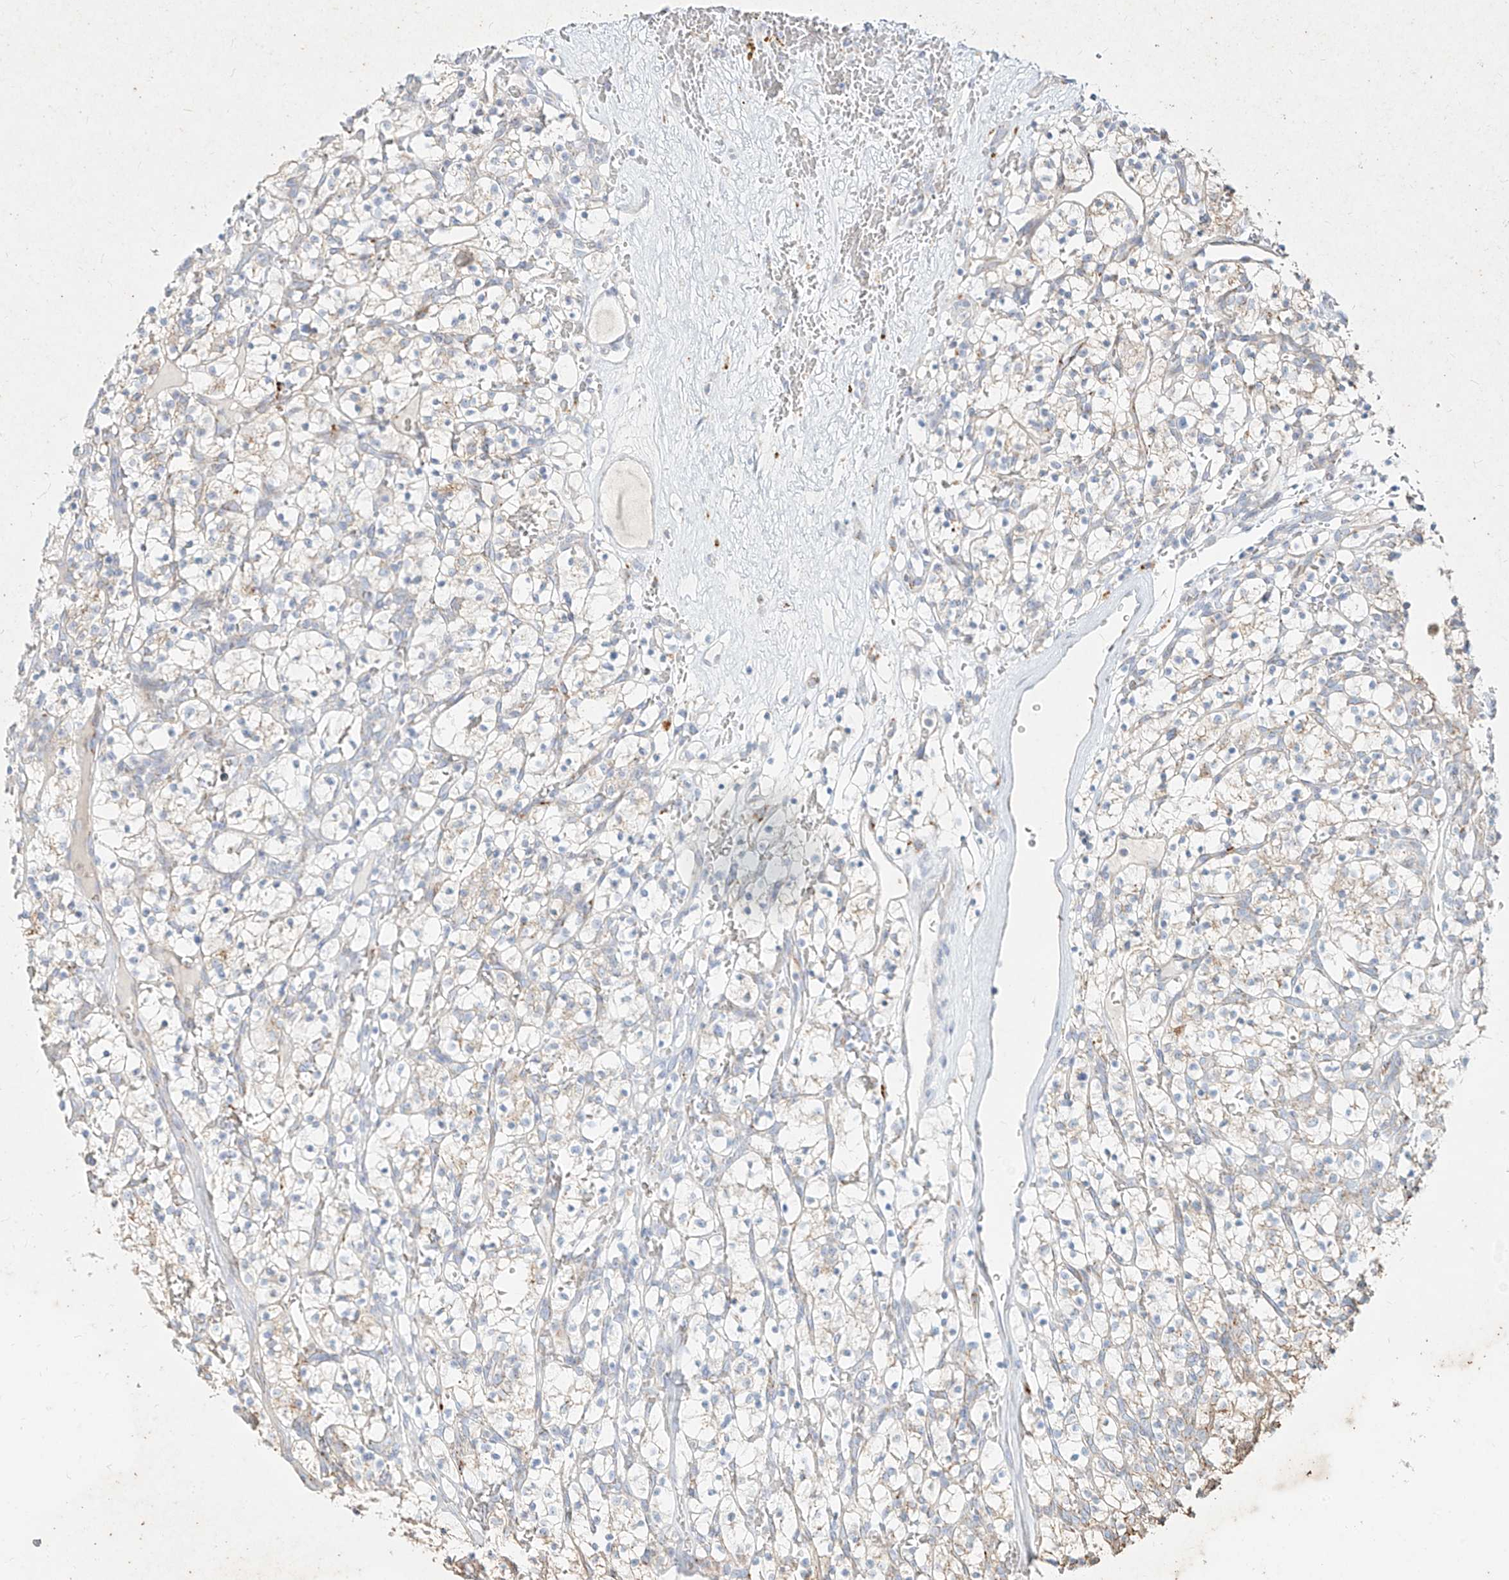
{"staining": {"intensity": "moderate", "quantity": "<25%", "location": "cytoplasmic/membranous"}, "tissue": "renal cancer", "cell_type": "Tumor cells", "image_type": "cancer", "snomed": [{"axis": "morphology", "description": "Adenocarcinoma, NOS"}, {"axis": "topography", "description": "Kidney"}], "caption": "A micrograph showing moderate cytoplasmic/membranous positivity in about <25% of tumor cells in renal cancer (adenocarcinoma), as visualized by brown immunohistochemical staining.", "gene": "MTX2", "patient": {"sex": "female", "age": 57}}